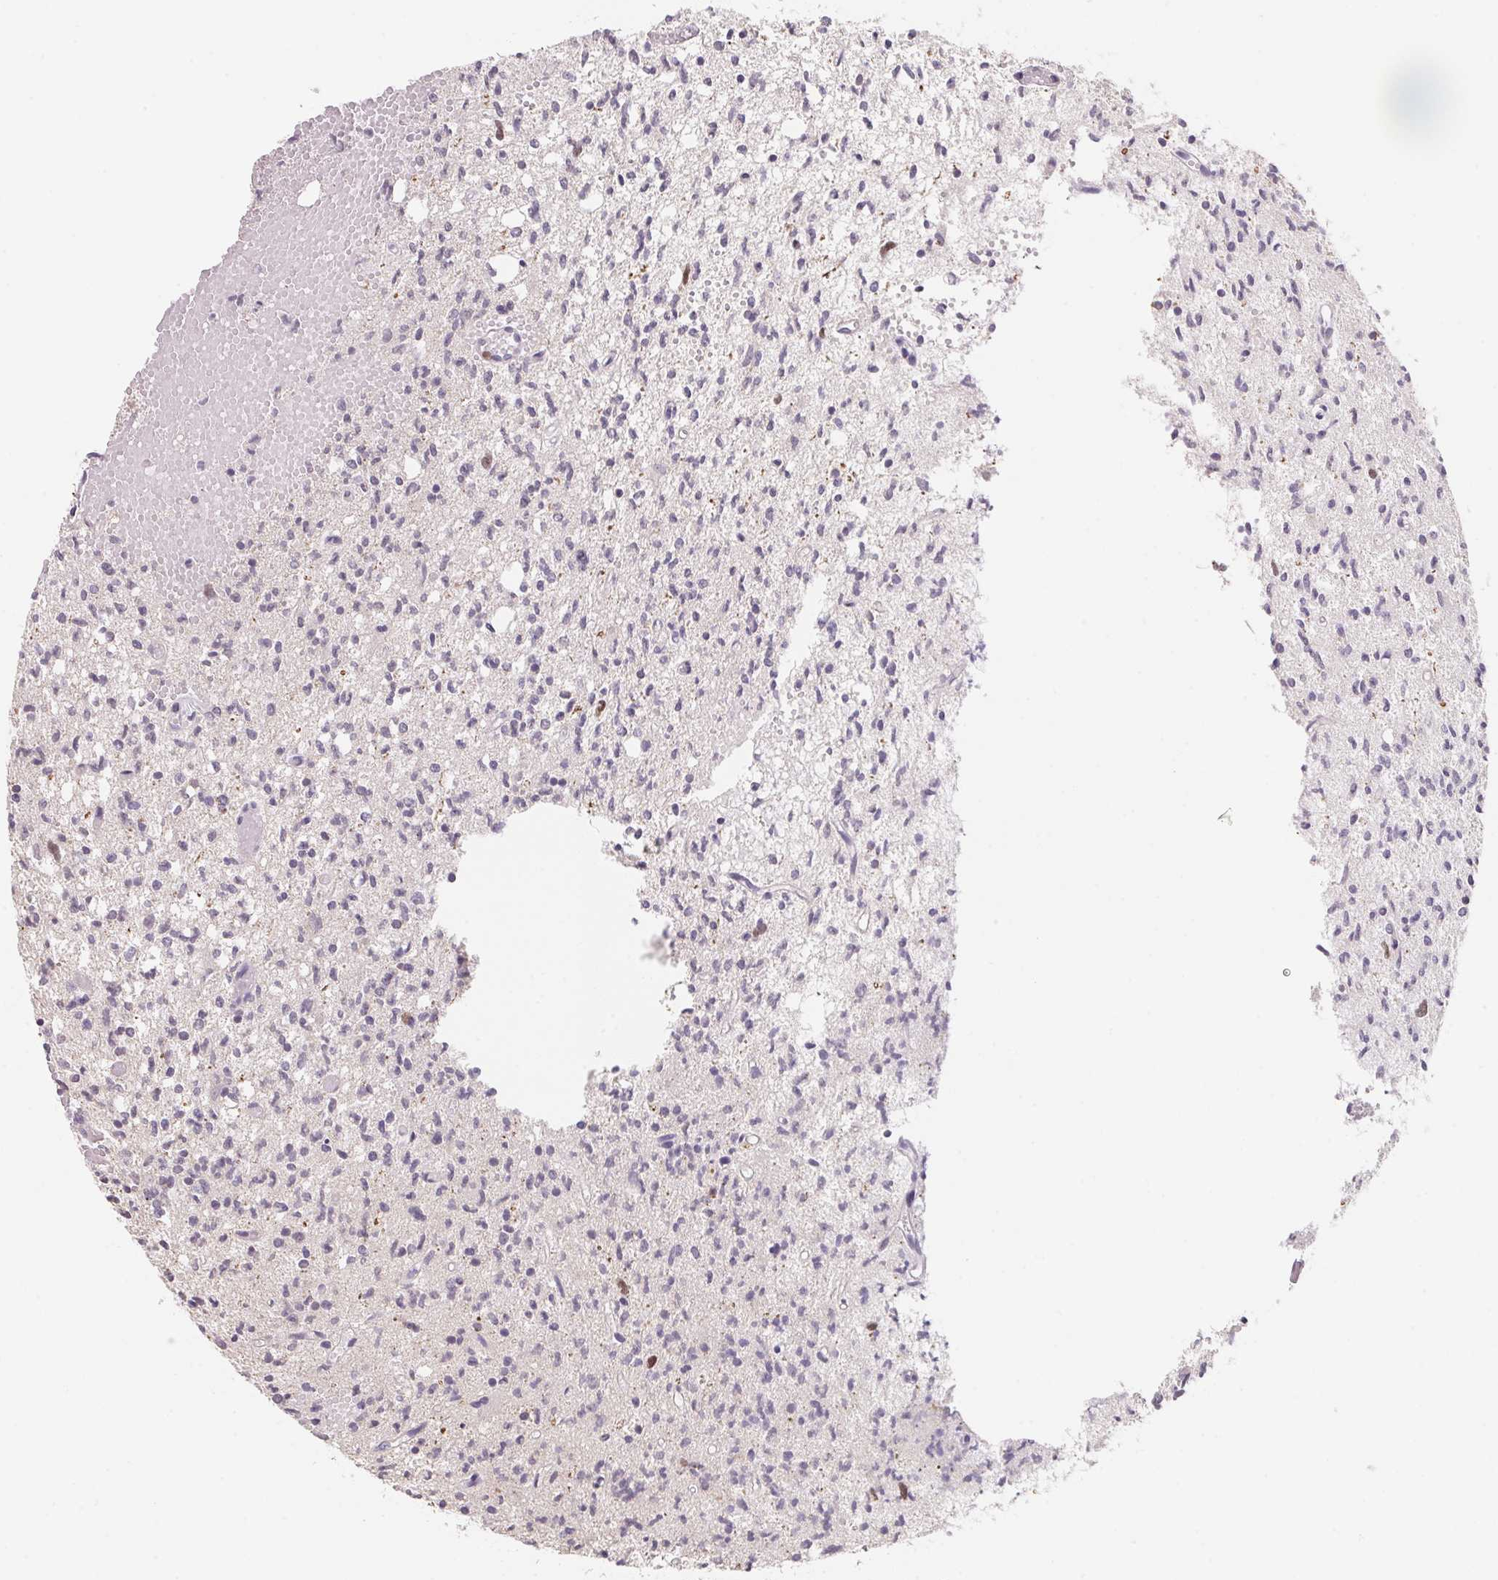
{"staining": {"intensity": "negative", "quantity": "none", "location": "none"}, "tissue": "glioma", "cell_type": "Tumor cells", "image_type": "cancer", "snomed": [{"axis": "morphology", "description": "Glioma, malignant, Low grade"}, {"axis": "topography", "description": "Brain"}], "caption": "Immunohistochemistry histopathology image of malignant glioma (low-grade) stained for a protein (brown), which demonstrates no staining in tumor cells.", "gene": "KIFC1", "patient": {"sex": "male", "age": 64}}